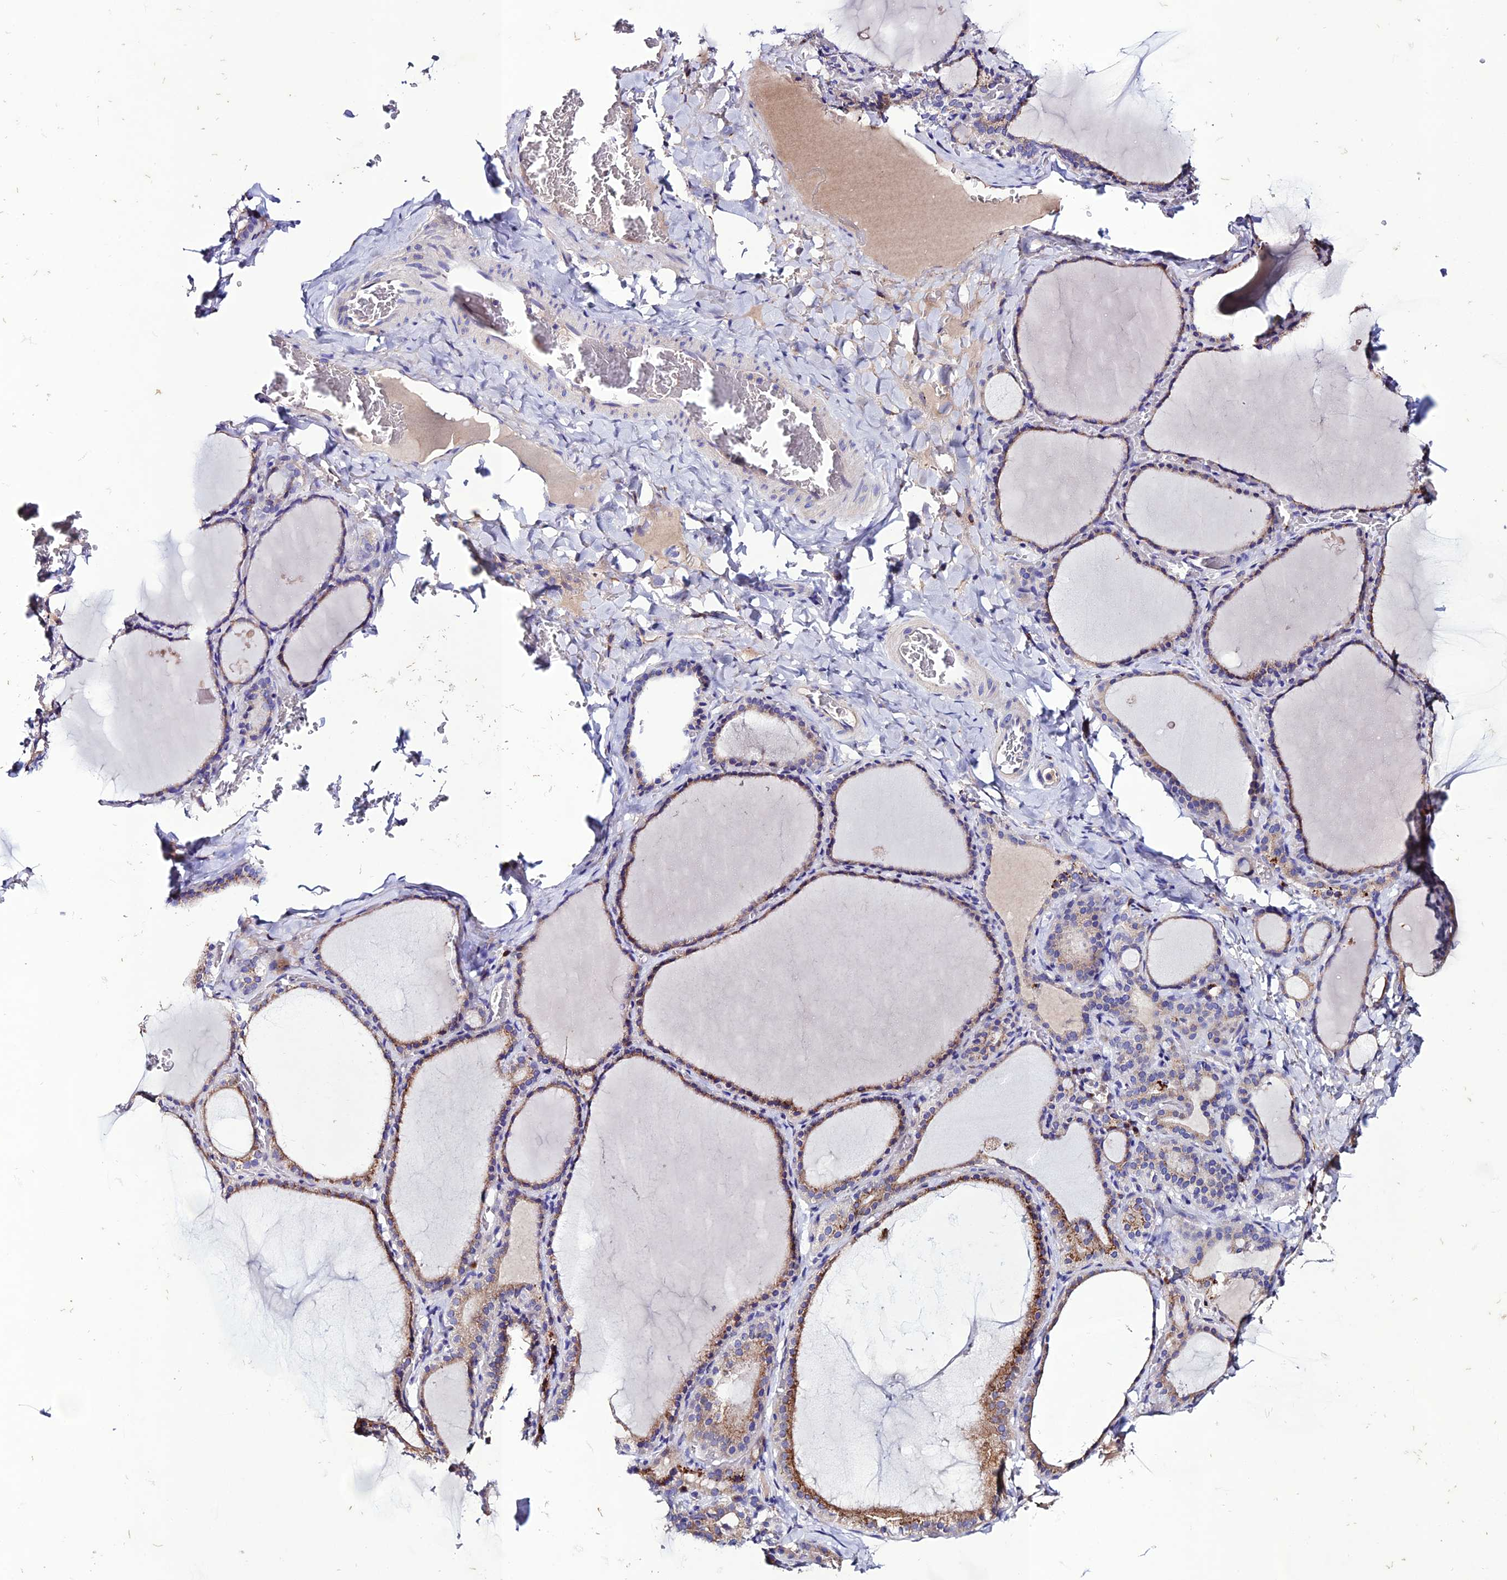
{"staining": {"intensity": "moderate", "quantity": ">75%", "location": "cytoplasmic/membranous"}, "tissue": "thyroid gland", "cell_type": "Glandular cells", "image_type": "normal", "snomed": [{"axis": "morphology", "description": "Normal tissue, NOS"}, {"axis": "topography", "description": "Thyroid gland"}], "caption": "Glandular cells show medium levels of moderate cytoplasmic/membranous expression in about >75% of cells in benign human thyroid gland. (brown staining indicates protein expression, while blue staining denotes nuclei).", "gene": "OR51Q1", "patient": {"sex": "female", "age": 39}}